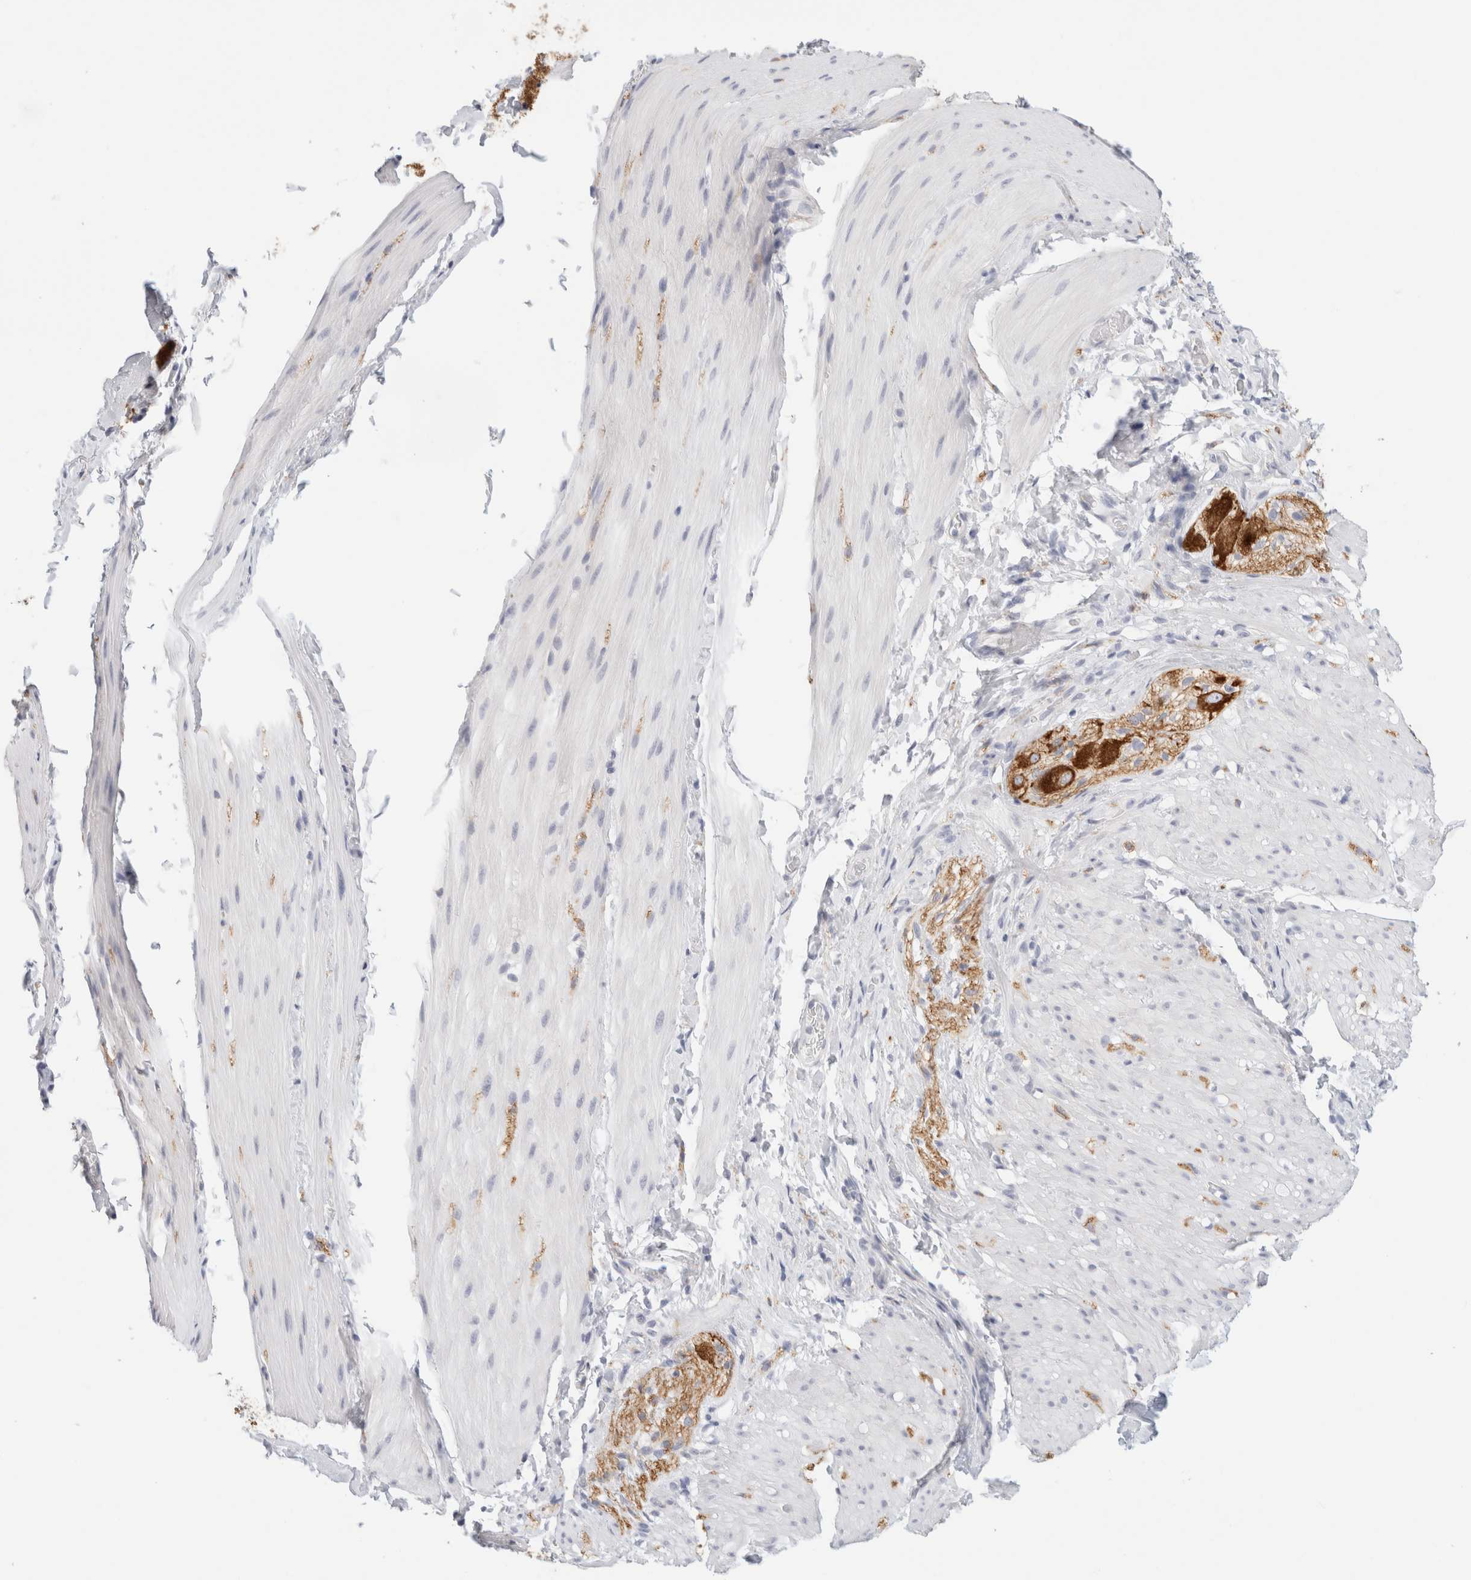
{"staining": {"intensity": "negative", "quantity": "none", "location": "none"}, "tissue": "smooth muscle", "cell_type": "Smooth muscle cells", "image_type": "normal", "snomed": [{"axis": "morphology", "description": "Normal tissue, NOS"}, {"axis": "topography", "description": "Smooth muscle"}, {"axis": "topography", "description": "Small intestine"}], "caption": "Immunohistochemical staining of benign smooth muscle demonstrates no significant staining in smooth muscle cells. The staining is performed using DAB (3,3'-diaminobenzidine) brown chromogen with nuclei counter-stained in using hematoxylin.", "gene": "RTN4", "patient": {"sex": "female", "age": 84}}